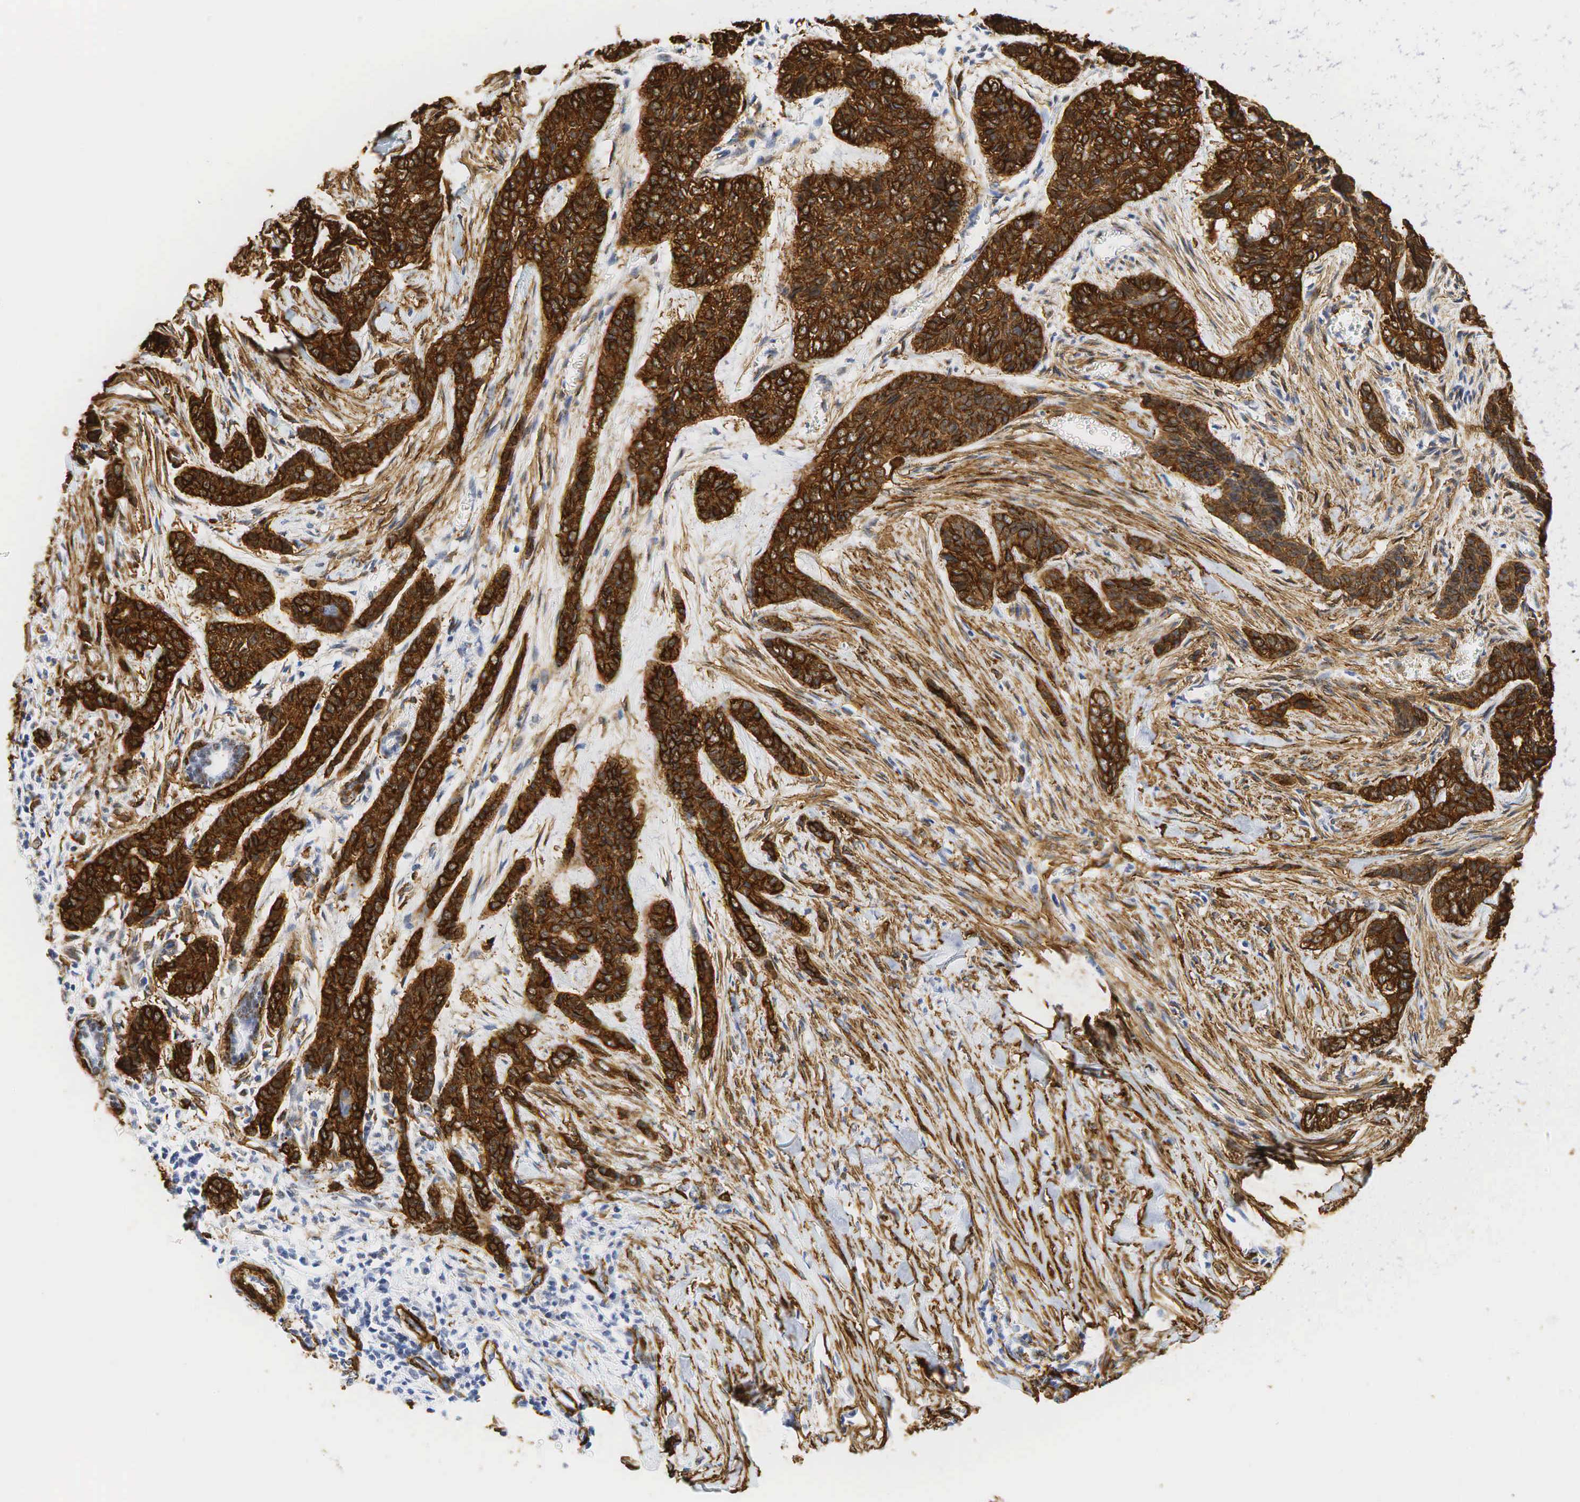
{"staining": {"intensity": "strong", "quantity": ">75%", "location": "cytoplasmic/membranous,nuclear"}, "tissue": "skin cancer", "cell_type": "Tumor cells", "image_type": "cancer", "snomed": [{"axis": "morphology", "description": "Basal cell carcinoma"}, {"axis": "topography", "description": "Skin"}], "caption": "Protein expression analysis of human skin basal cell carcinoma reveals strong cytoplasmic/membranous and nuclear expression in about >75% of tumor cells.", "gene": "ACTA2", "patient": {"sex": "male", "age": 58}}